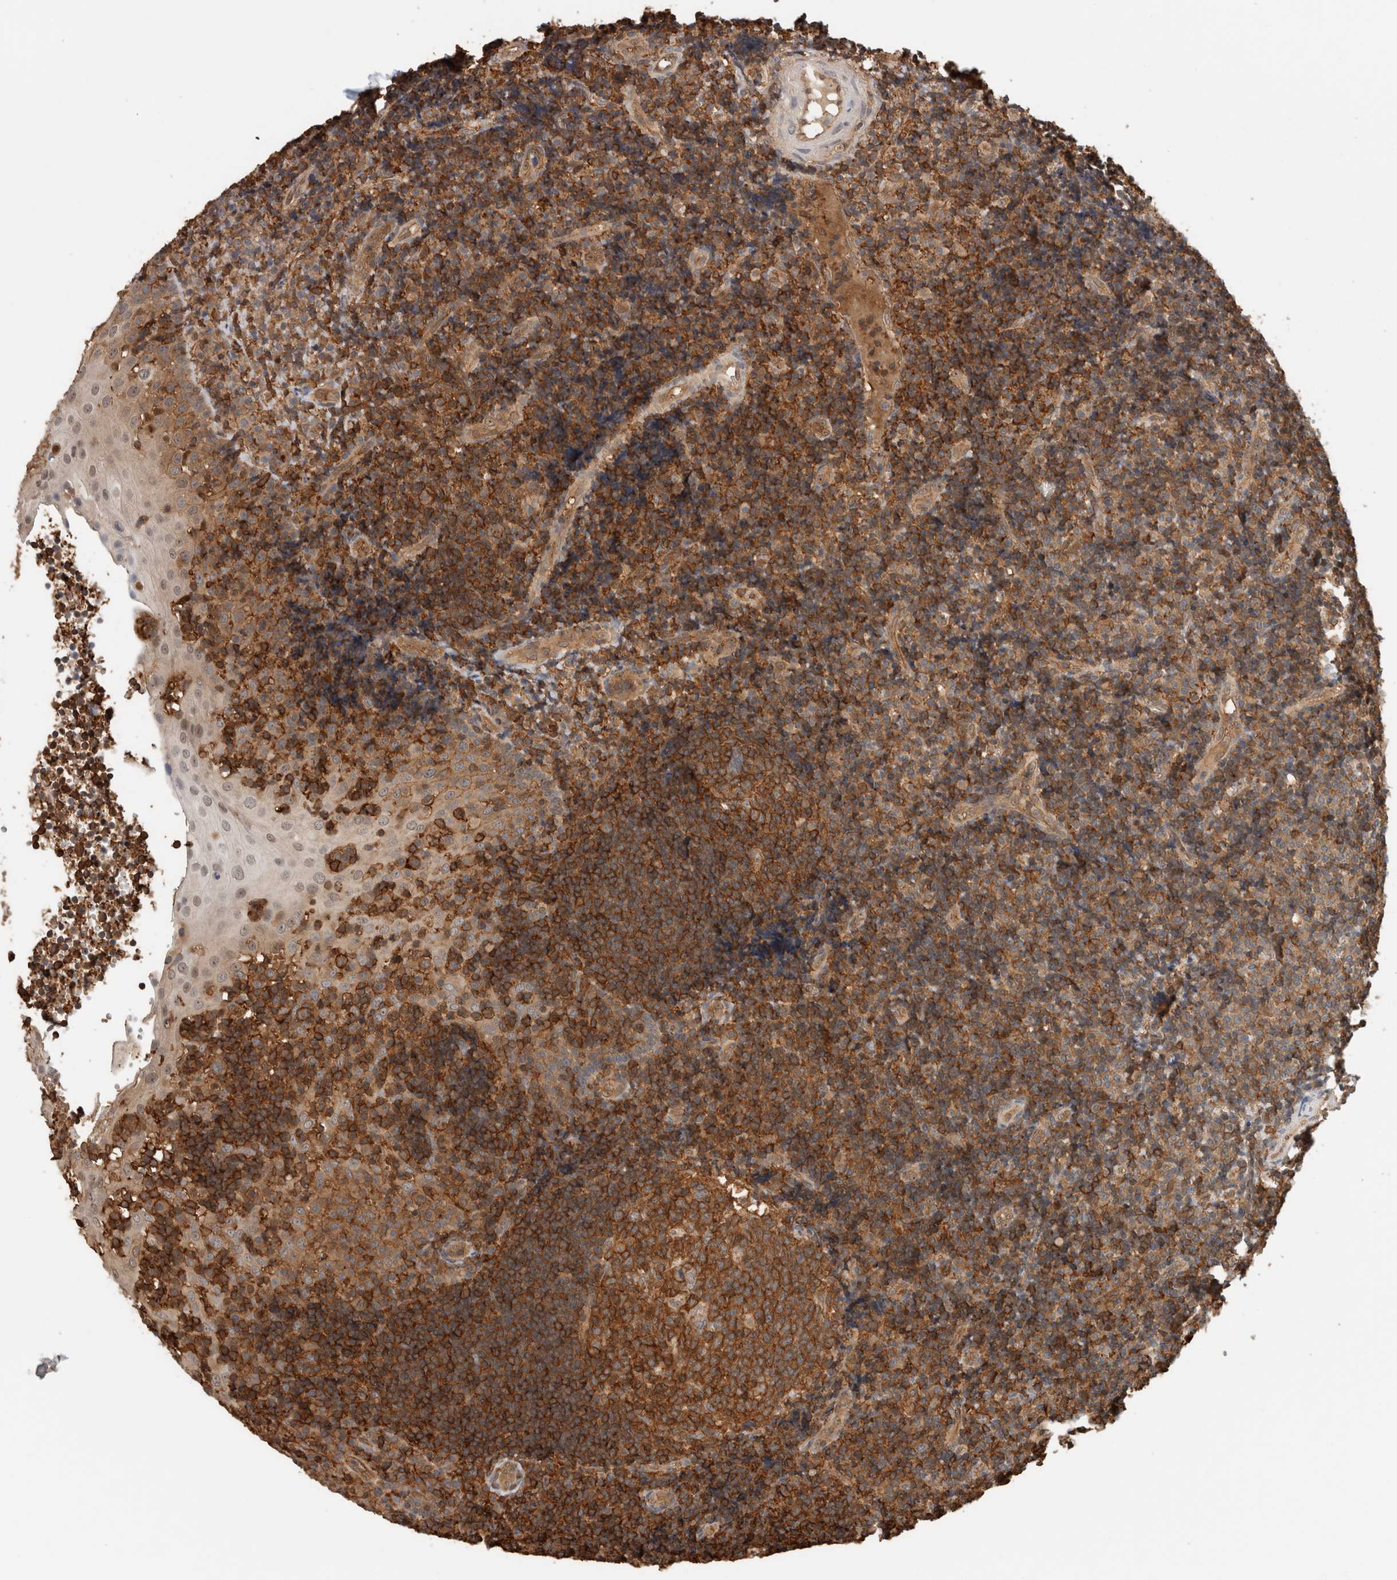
{"staining": {"intensity": "strong", "quantity": ">75%", "location": "cytoplasmic/membranous"}, "tissue": "tonsil", "cell_type": "Germinal center cells", "image_type": "normal", "snomed": [{"axis": "morphology", "description": "Normal tissue, NOS"}, {"axis": "topography", "description": "Tonsil"}], "caption": "This is a histology image of immunohistochemistry staining of normal tonsil, which shows strong positivity in the cytoplasmic/membranous of germinal center cells.", "gene": "PFDN4", "patient": {"sex": "female", "age": 40}}